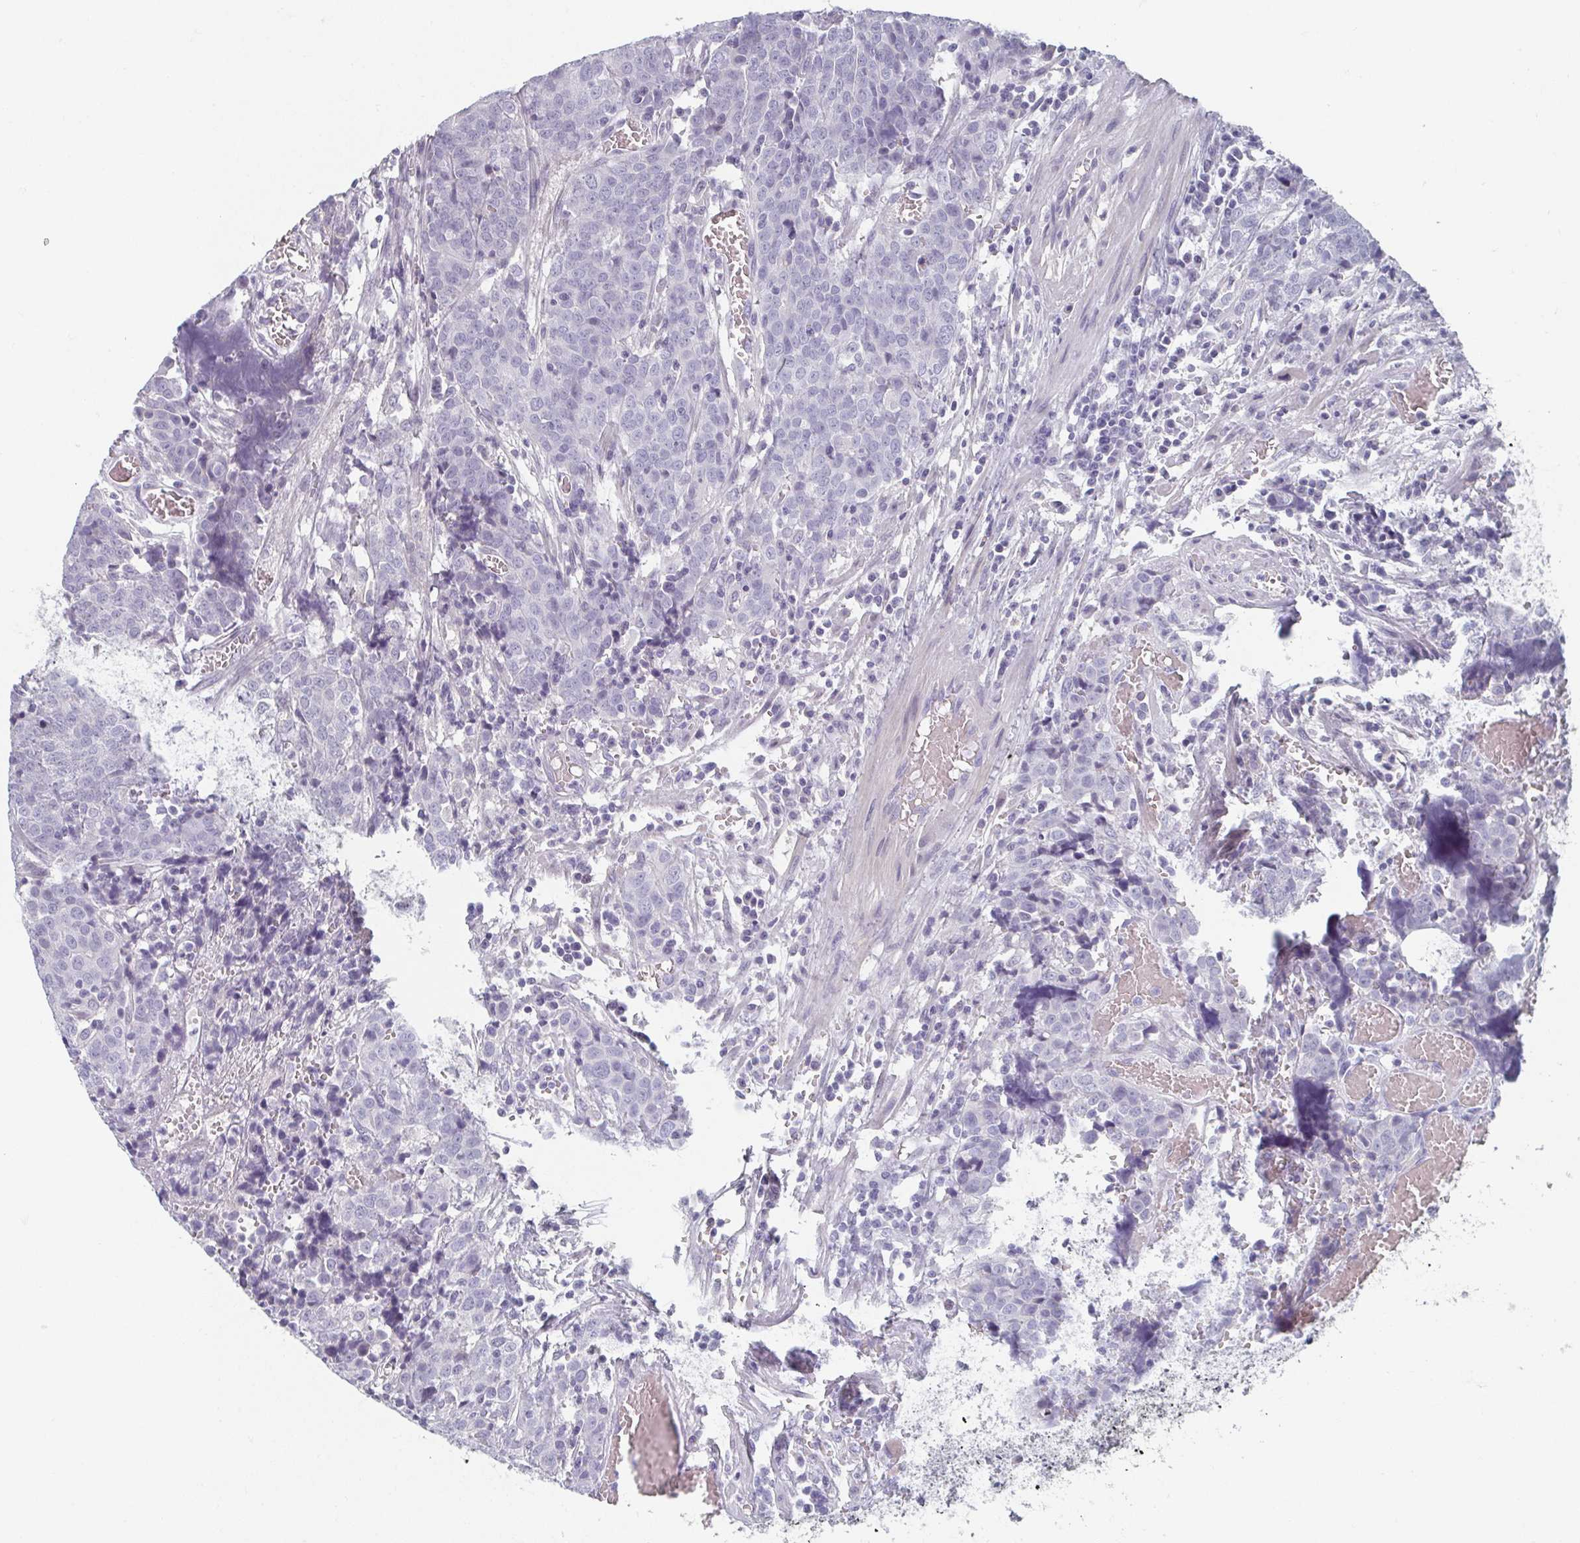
{"staining": {"intensity": "negative", "quantity": "none", "location": "none"}, "tissue": "prostate cancer", "cell_type": "Tumor cells", "image_type": "cancer", "snomed": [{"axis": "morphology", "description": "Adenocarcinoma, High grade"}, {"axis": "topography", "description": "Prostate and seminal vesicle, NOS"}], "caption": "Human high-grade adenocarcinoma (prostate) stained for a protein using IHC demonstrates no expression in tumor cells.", "gene": "CAMKV", "patient": {"sex": "male", "age": 60}}